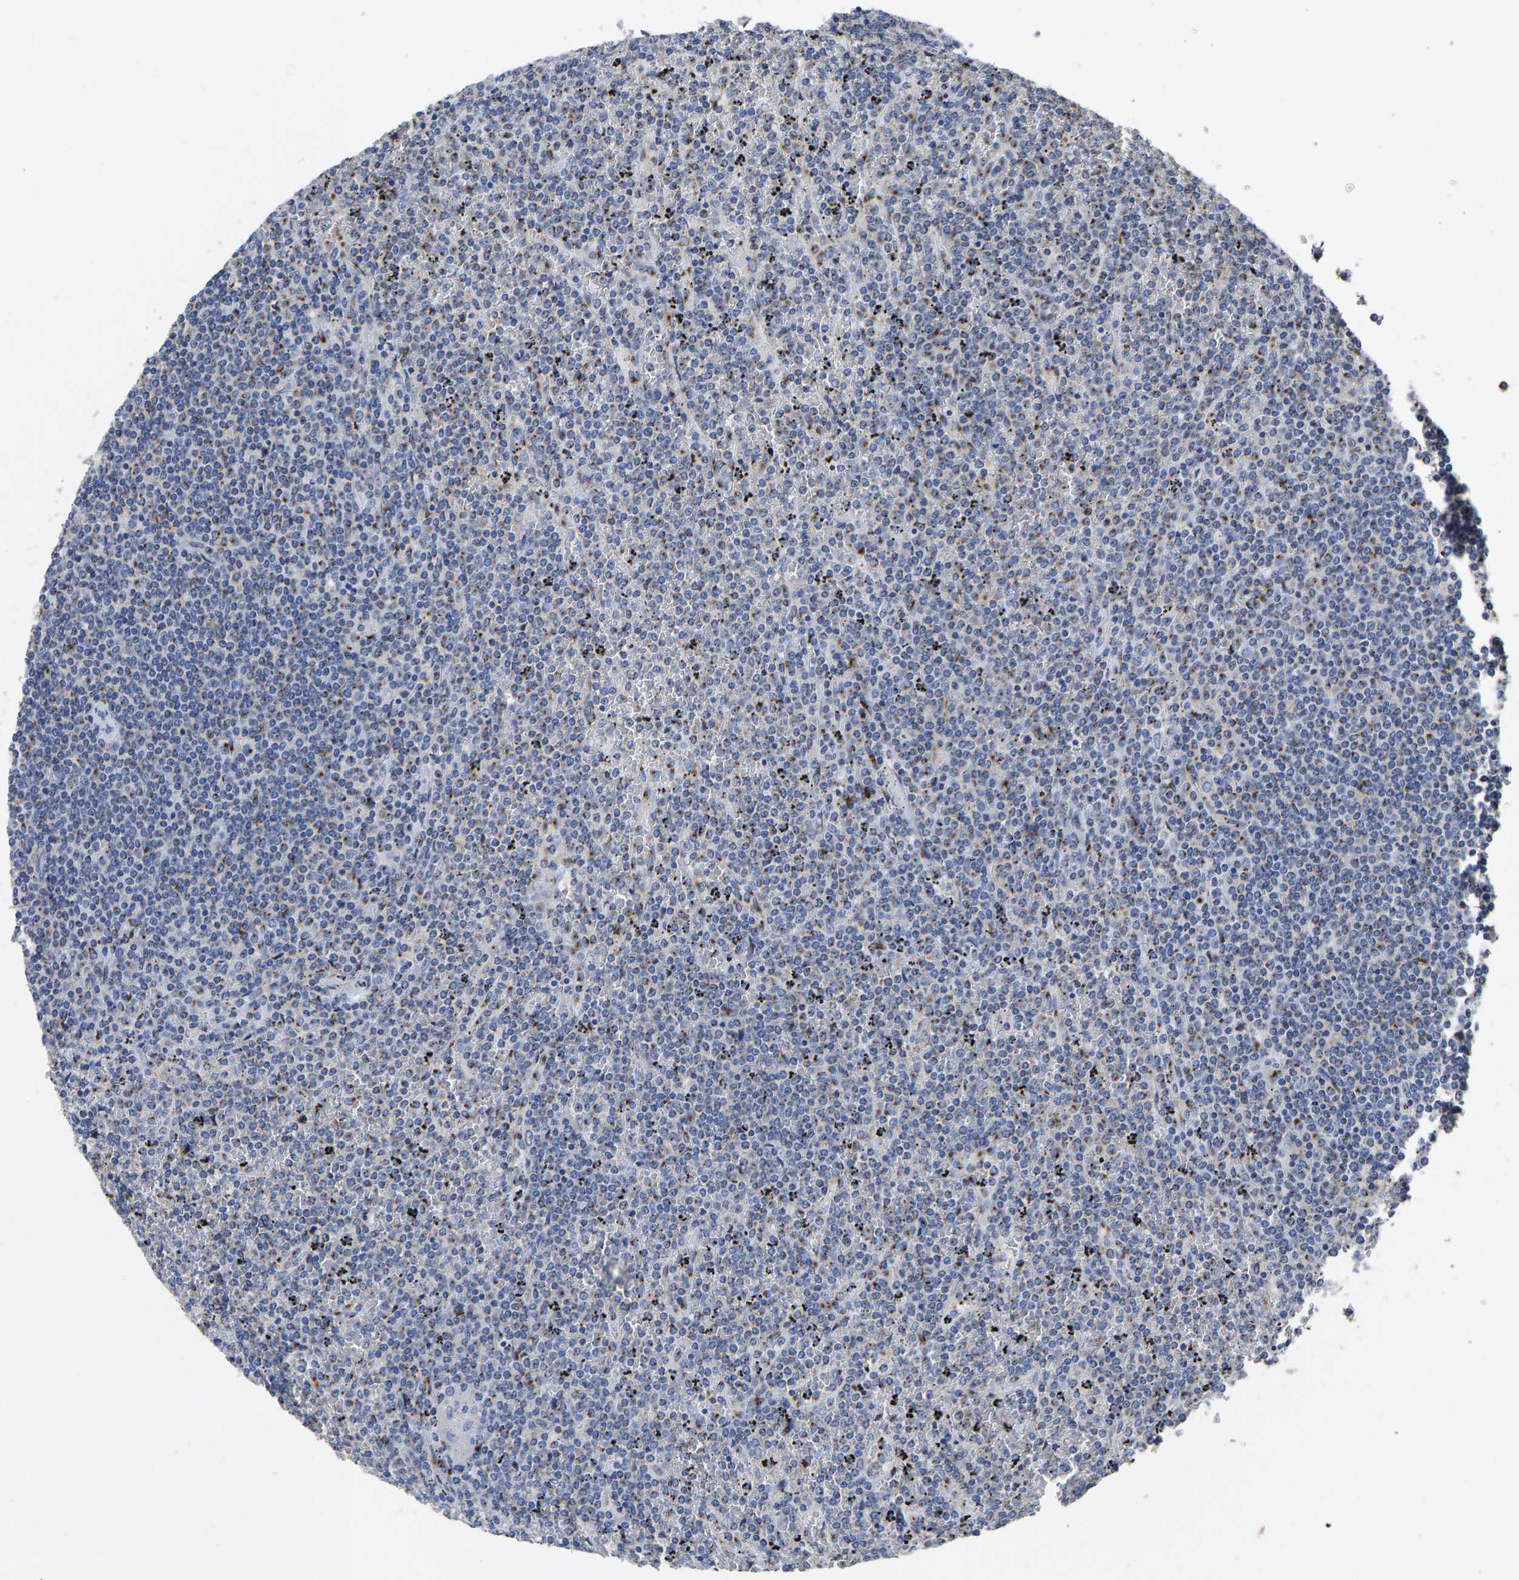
{"staining": {"intensity": "moderate", "quantity": "25%-75%", "location": "cytoplasmic/membranous"}, "tissue": "lymphoma", "cell_type": "Tumor cells", "image_type": "cancer", "snomed": [{"axis": "morphology", "description": "Malignant lymphoma, non-Hodgkin's type, Low grade"}, {"axis": "topography", "description": "Spleen"}], "caption": "About 25%-75% of tumor cells in malignant lymphoma, non-Hodgkin's type (low-grade) demonstrate moderate cytoplasmic/membranous protein positivity as visualized by brown immunohistochemical staining.", "gene": "TMEM87A", "patient": {"sex": "female", "age": 19}}